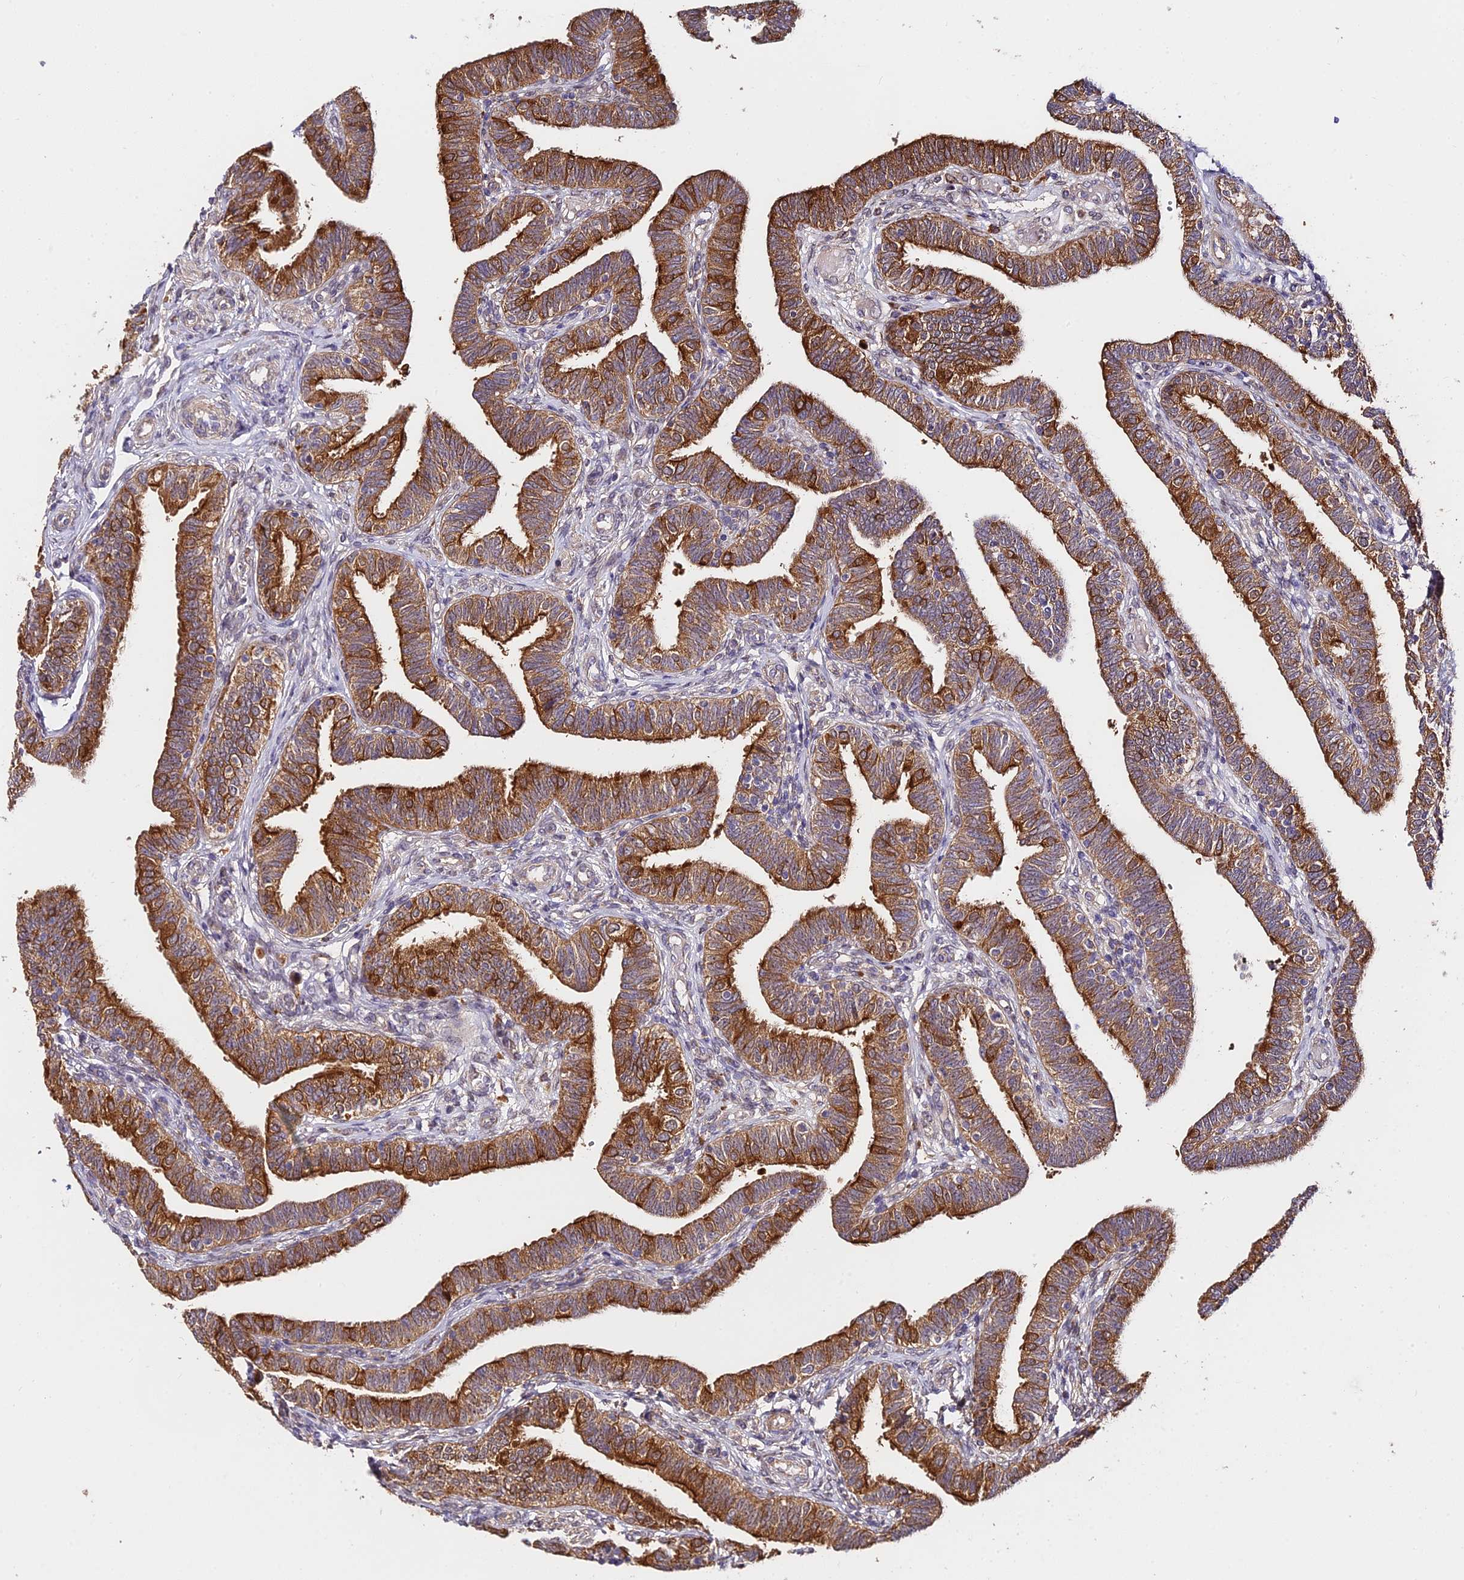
{"staining": {"intensity": "strong", "quantity": ">75%", "location": "cytoplasmic/membranous"}, "tissue": "fallopian tube", "cell_type": "Glandular cells", "image_type": "normal", "snomed": [{"axis": "morphology", "description": "Normal tissue, NOS"}, {"axis": "topography", "description": "Fallopian tube"}], "caption": "Protein expression analysis of benign fallopian tube displays strong cytoplasmic/membranous positivity in about >75% of glandular cells. (DAB (3,3'-diaminobenzidine) = brown stain, brightfield microscopy at high magnification).", "gene": "C3orf20", "patient": {"sex": "female", "age": 39}}